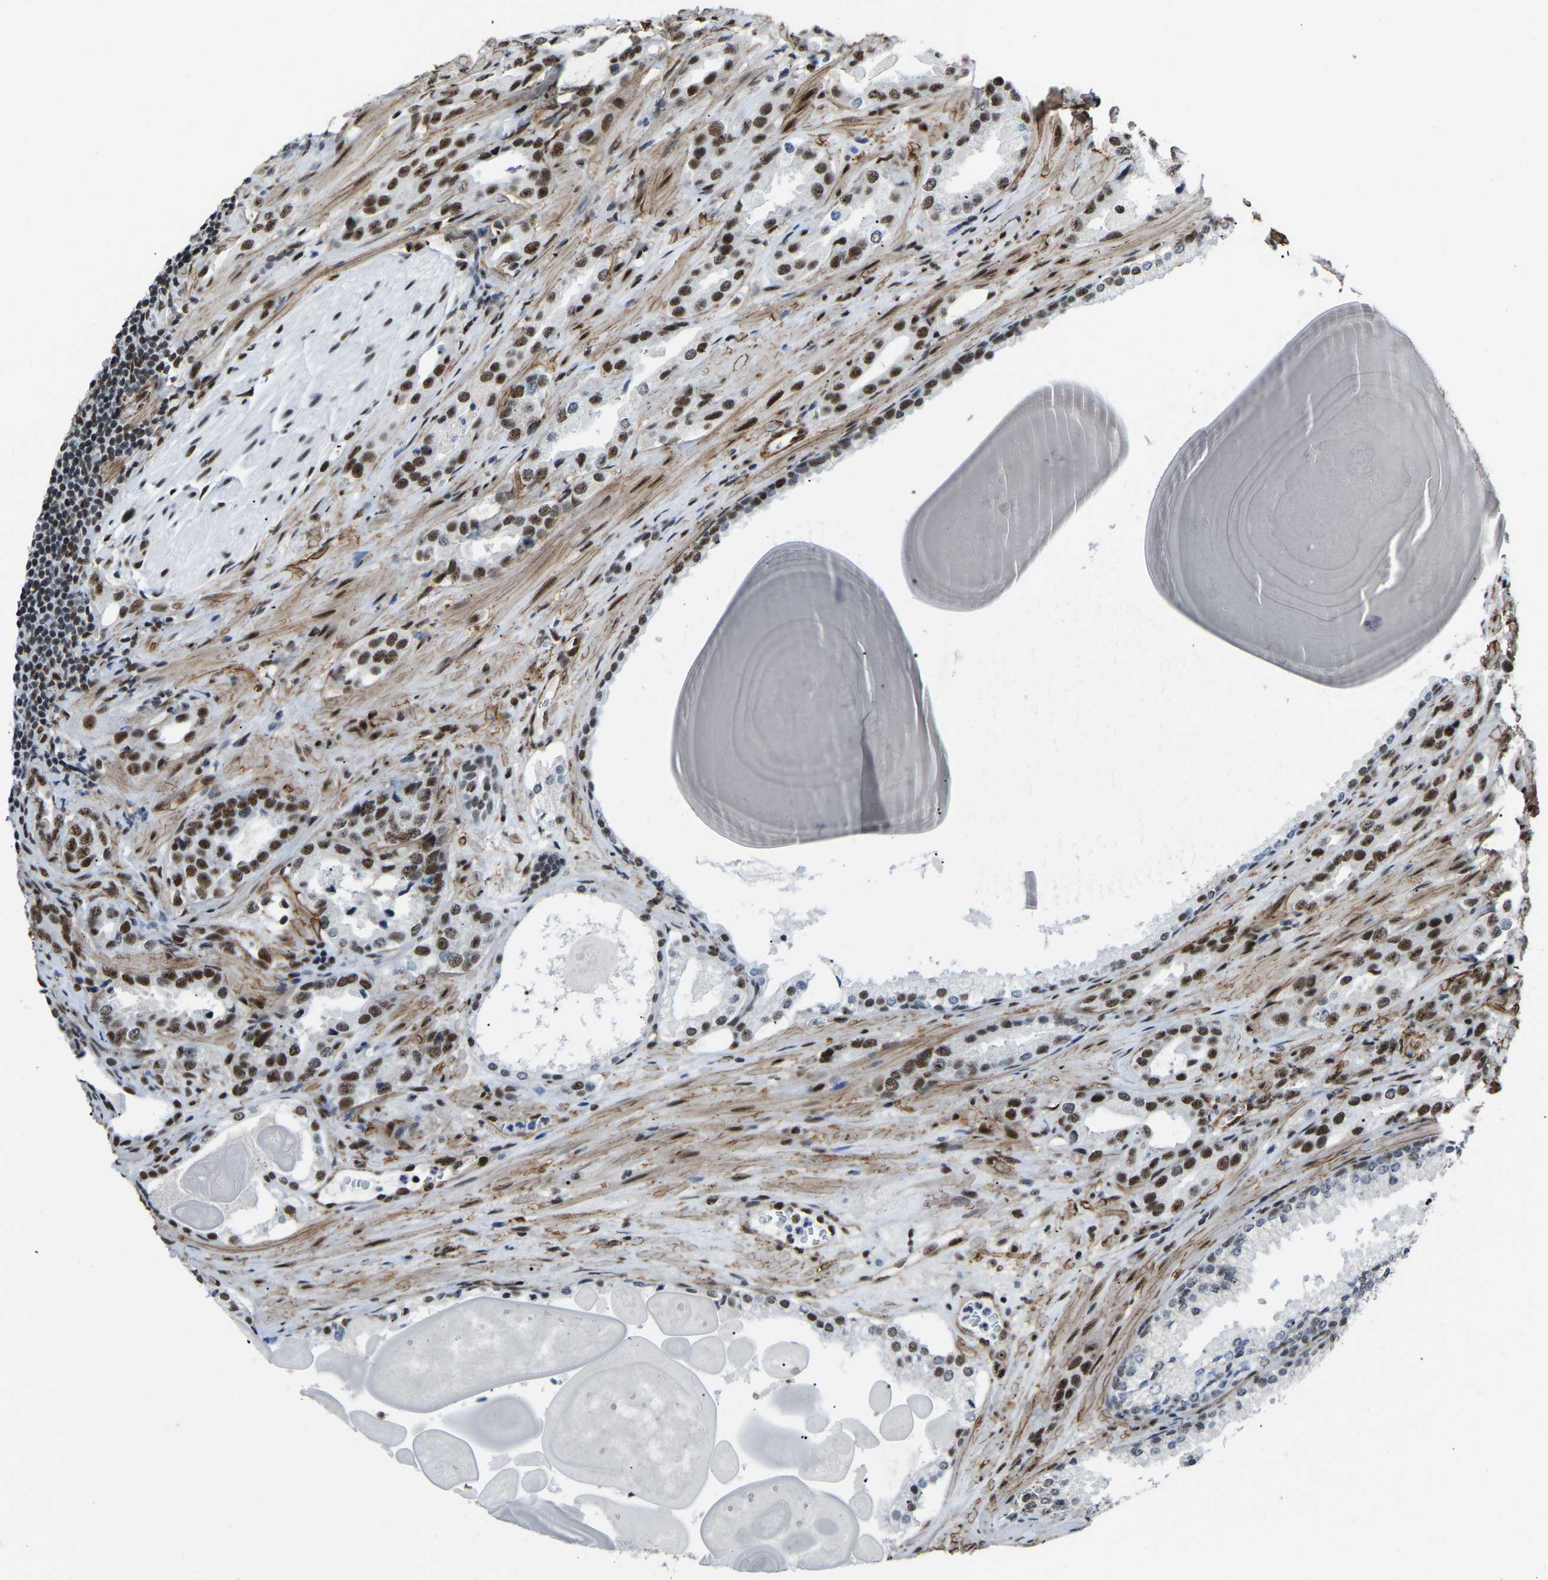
{"staining": {"intensity": "strong", "quantity": ">75%", "location": "nuclear"}, "tissue": "prostate cancer", "cell_type": "Tumor cells", "image_type": "cancer", "snomed": [{"axis": "morphology", "description": "Adenocarcinoma, High grade"}, {"axis": "topography", "description": "Prostate"}], "caption": "Immunohistochemistry of prostate high-grade adenocarcinoma displays high levels of strong nuclear expression in approximately >75% of tumor cells.", "gene": "DDX5", "patient": {"sex": "male", "age": 63}}